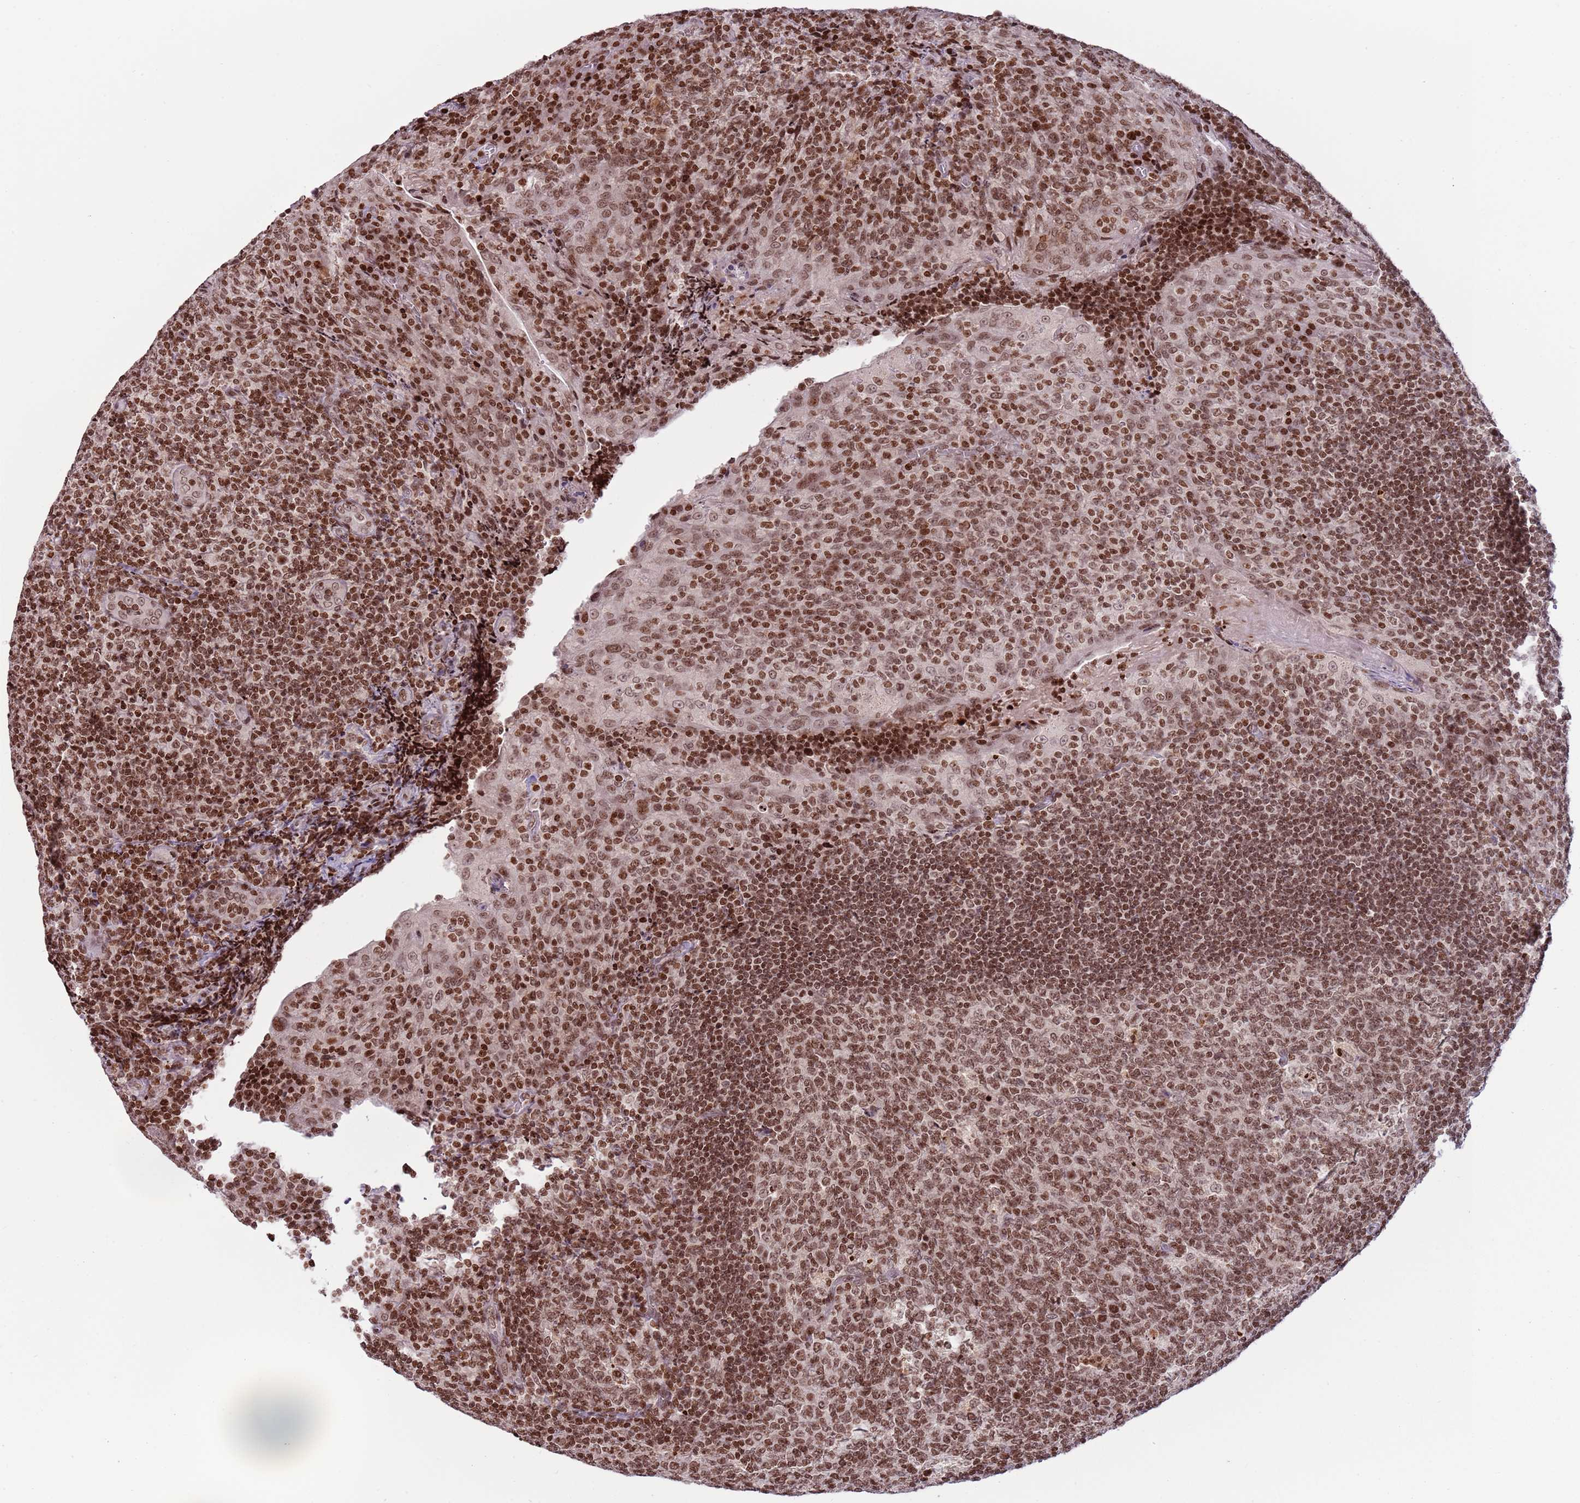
{"staining": {"intensity": "moderate", "quantity": ">75%", "location": "nuclear"}, "tissue": "tonsil", "cell_type": "Germinal center cells", "image_type": "normal", "snomed": [{"axis": "morphology", "description": "Normal tissue, NOS"}, {"axis": "topography", "description": "Tonsil"}], "caption": "Protein expression by immunohistochemistry (IHC) displays moderate nuclear expression in about >75% of germinal center cells in unremarkable tonsil.", "gene": "SH3RF3", "patient": {"sex": "male", "age": 17}}